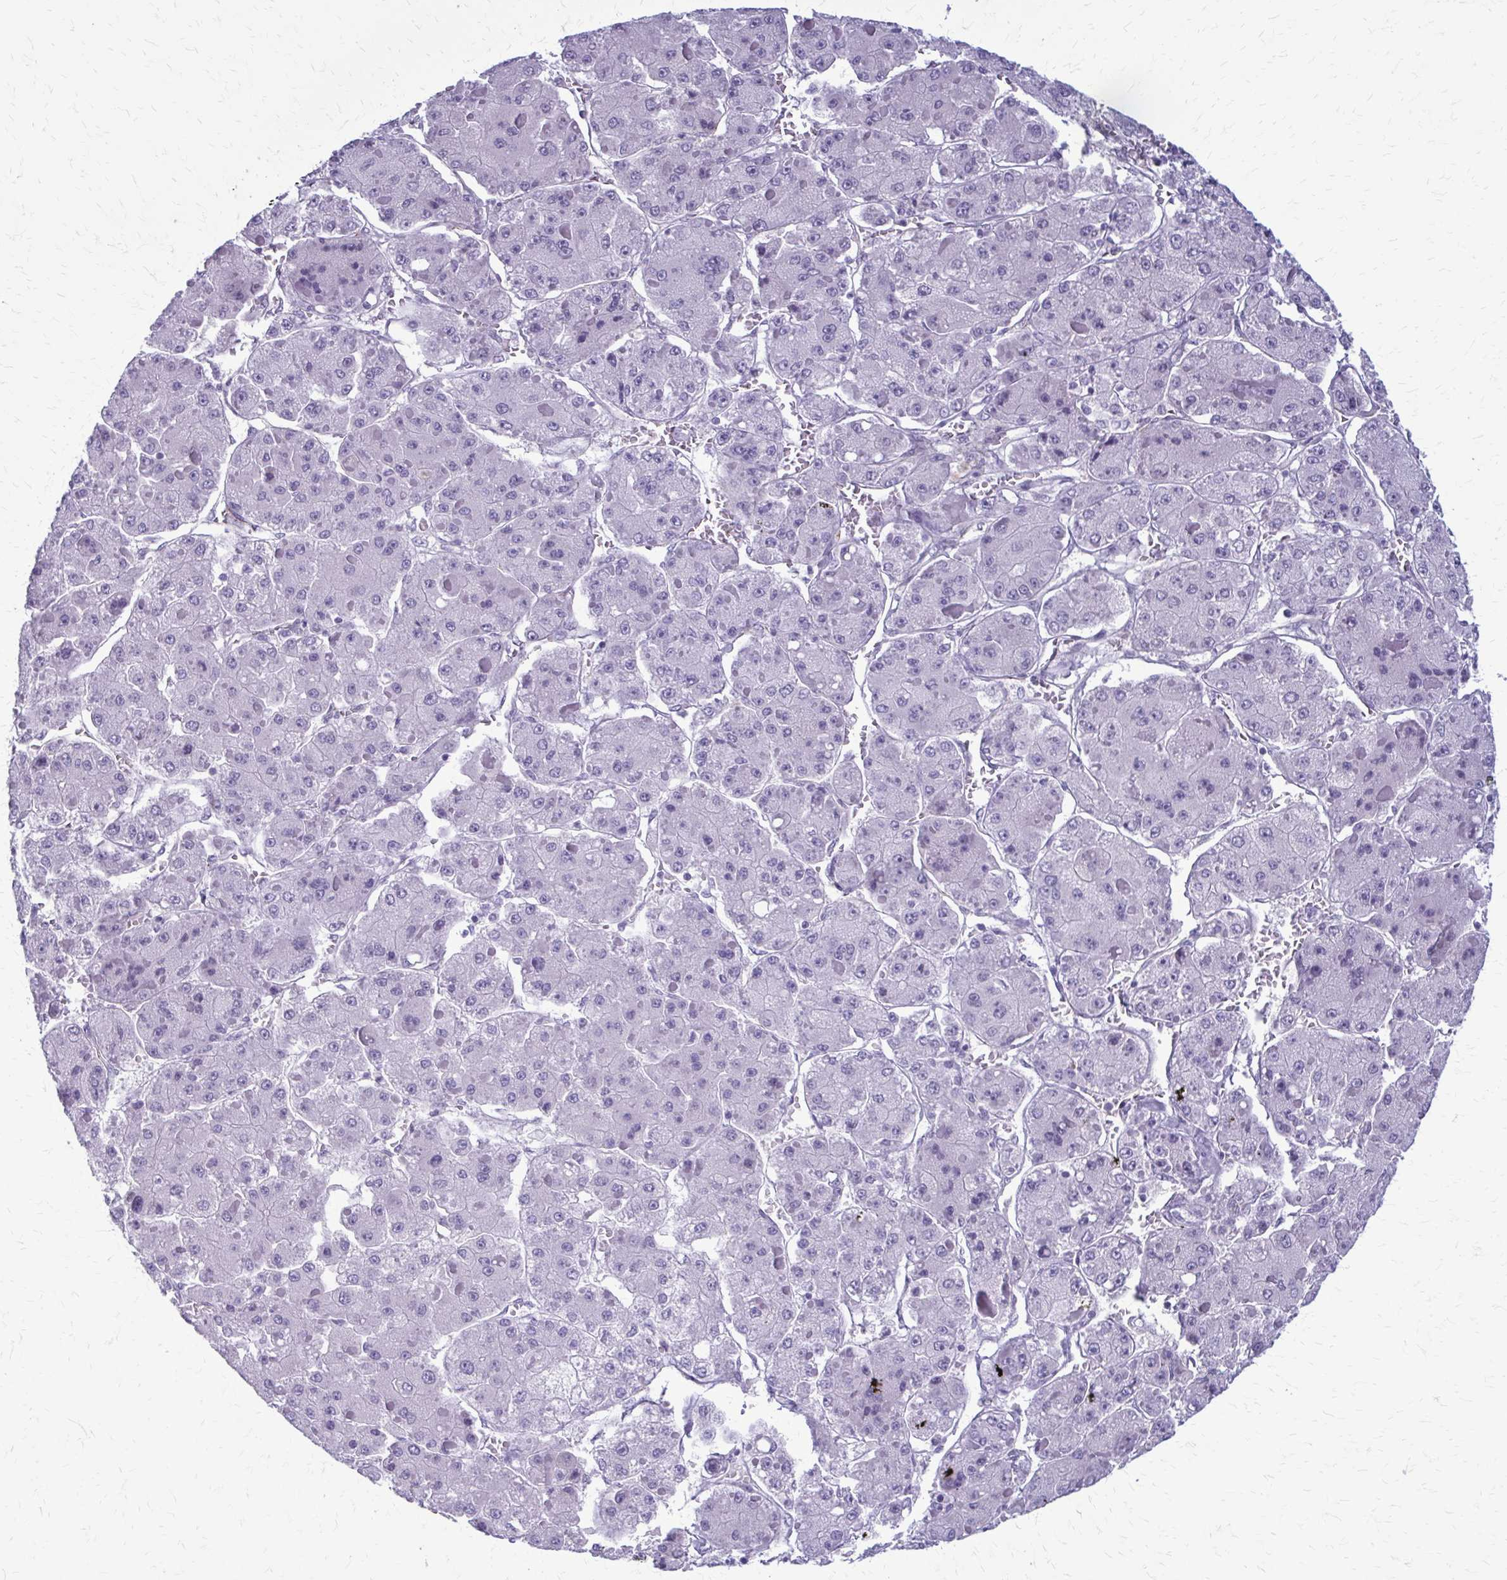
{"staining": {"intensity": "negative", "quantity": "none", "location": "none"}, "tissue": "liver cancer", "cell_type": "Tumor cells", "image_type": "cancer", "snomed": [{"axis": "morphology", "description": "Carcinoma, Hepatocellular, NOS"}, {"axis": "topography", "description": "Liver"}], "caption": "The immunohistochemistry micrograph has no significant positivity in tumor cells of liver hepatocellular carcinoma tissue.", "gene": "CASQ2", "patient": {"sex": "female", "age": 73}}